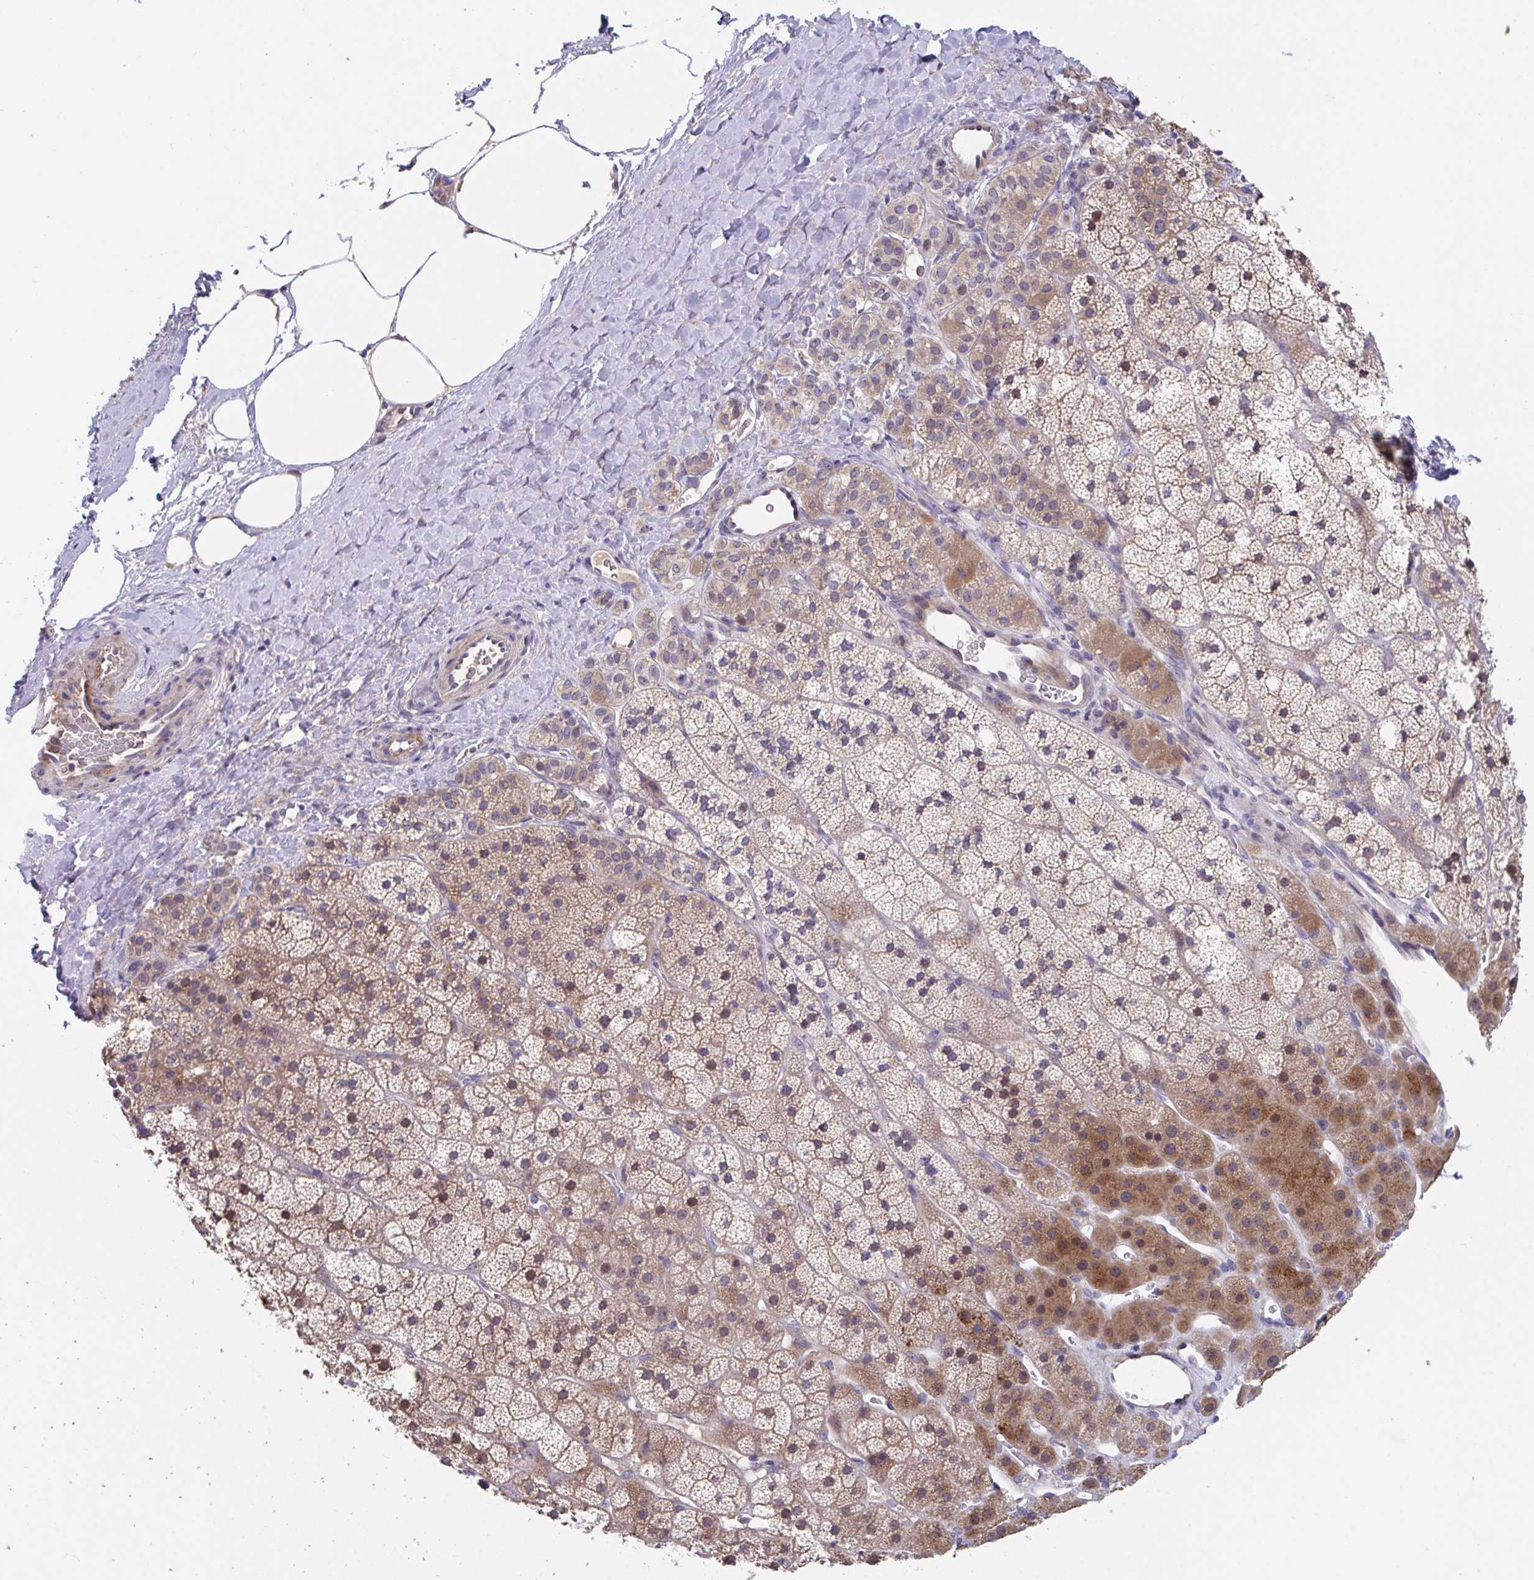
{"staining": {"intensity": "moderate", "quantity": "25%-75%", "location": "cytoplasmic/membranous,nuclear"}, "tissue": "adrenal gland", "cell_type": "Glandular cells", "image_type": "normal", "snomed": [{"axis": "morphology", "description": "Normal tissue, NOS"}, {"axis": "topography", "description": "Adrenal gland"}], "caption": "High-magnification brightfield microscopy of unremarkable adrenal gland stained with DAB (brown) and counterstained with hematoxylin (blue). glandular cells exhibit moderate cytoplasmic/membranous,nuclear expression is present in about25%-75% of cells.", "gene": "SUSD4", "patient": {"sex": "male", "age": 57}}